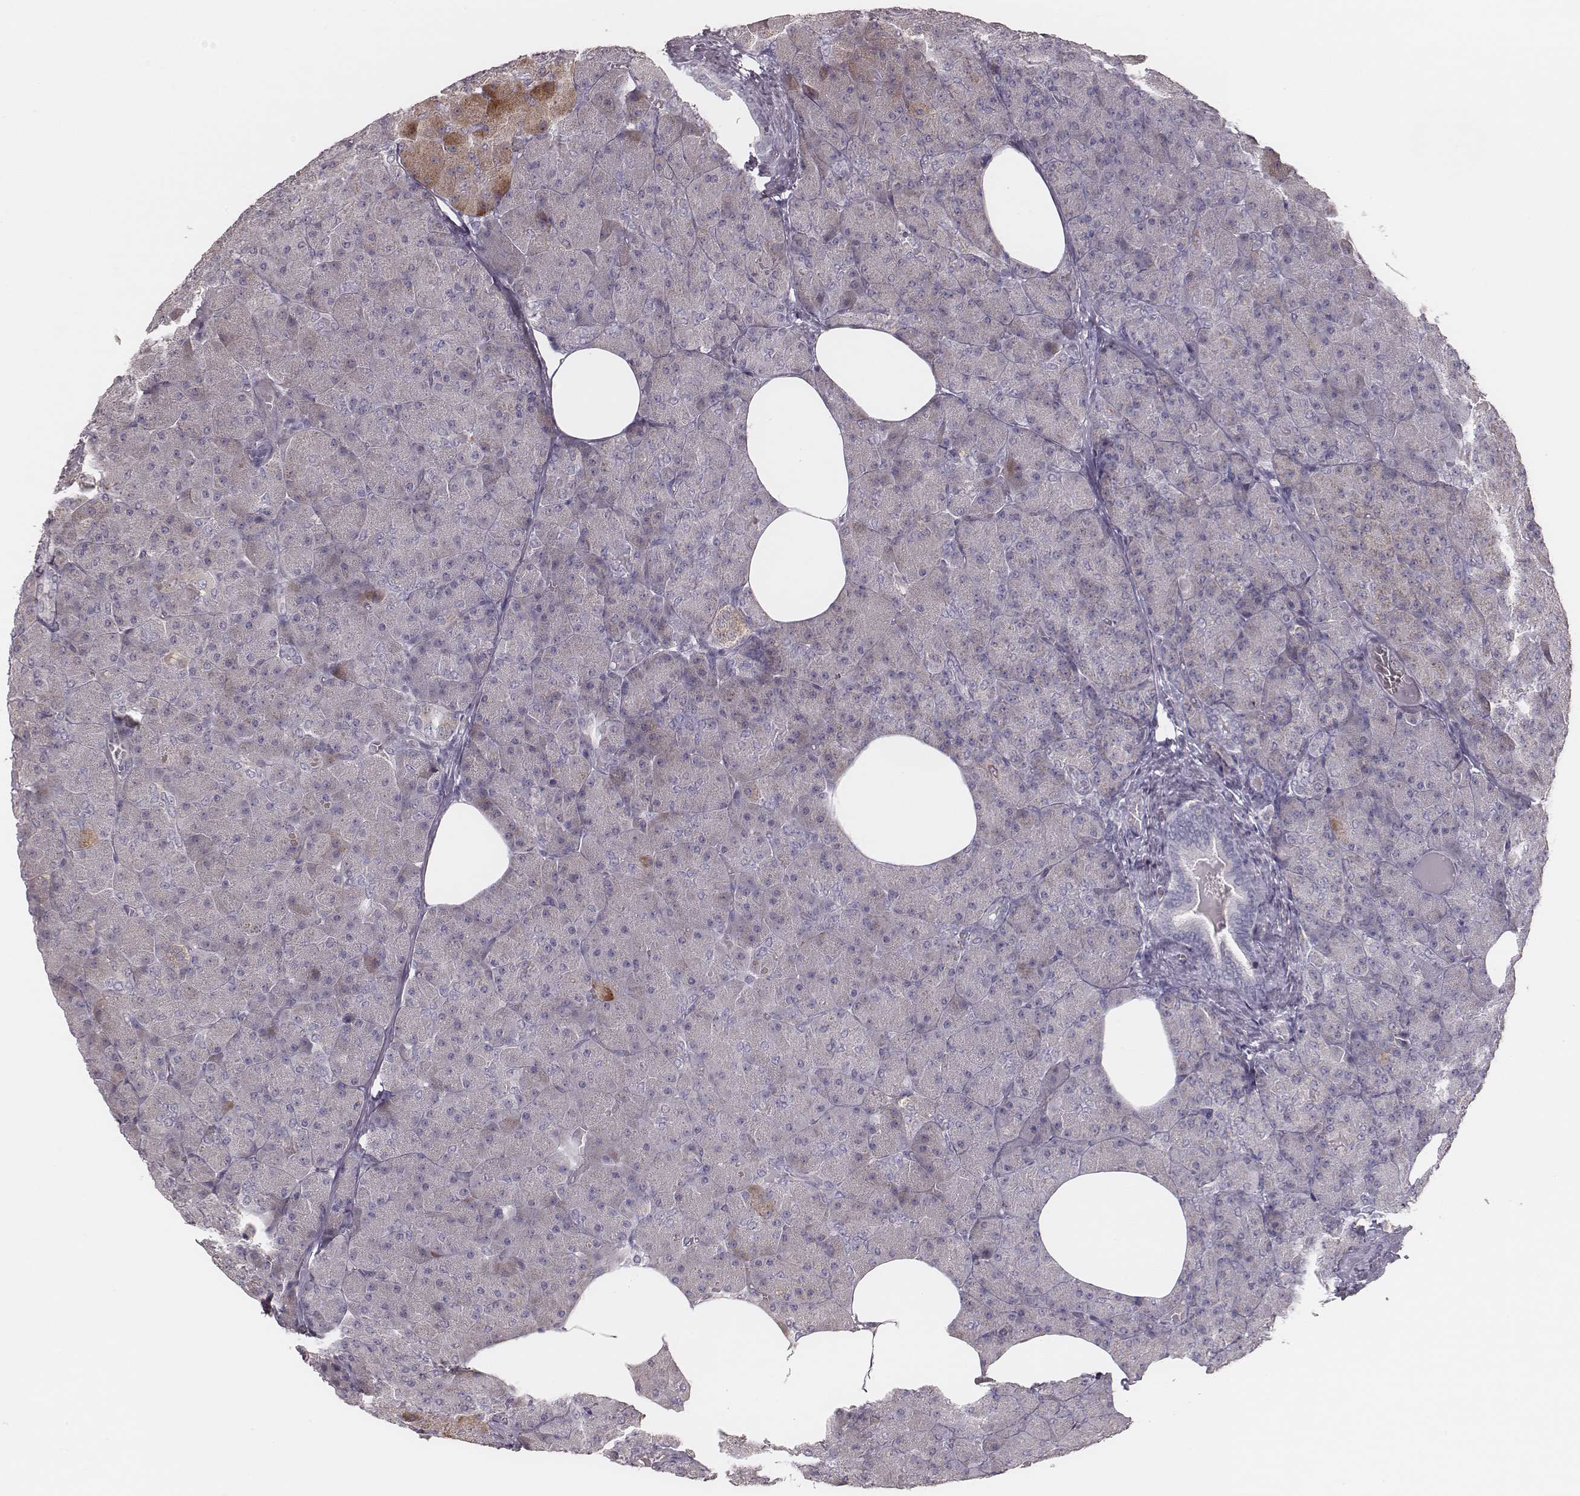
{"staining": {"intensity": "moderate", "quantity": "<25%", "location": "cytoplasmic/membranous"}, "tissue": "pancreas", "cell_type": "Exocrine glandular cells", "image_type": "normal", "snomed": [{"axis": "morphology", "description": "Normal tissue, NOS"}, {"axis": "topography", "description": "Pancreas"}], "caption": "Human pancreas stained for a protein (brown) displays moderate cytoplasmic/membranous positive positivity in about <25% of exocrine glandular cells.", "gene": "KIF5C", "patient": {"sex": "female", "age": 45}}